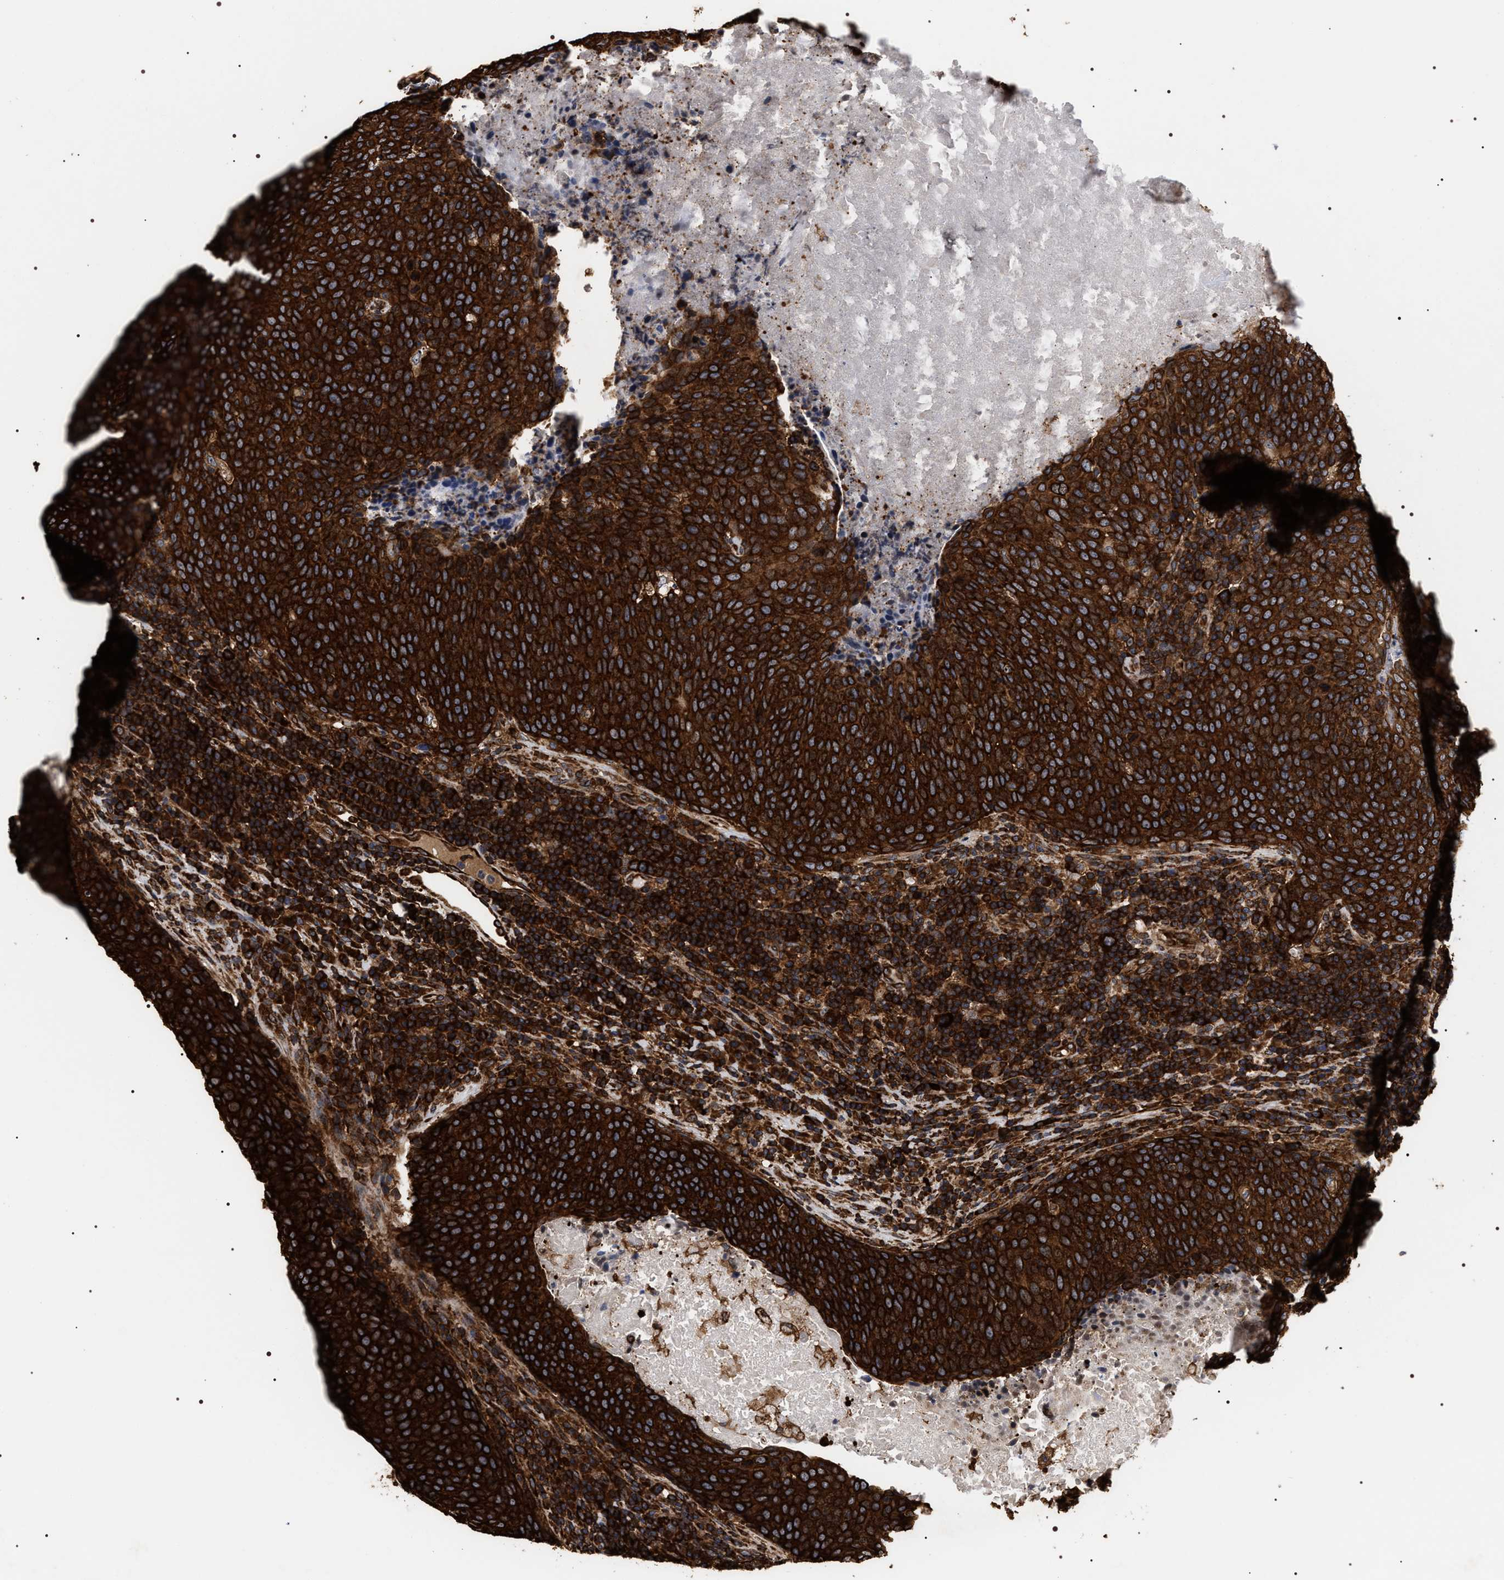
{"staining": {"intensity": "strong", "quantity": ">75%", "location": "cytoplasmic/membranous"}, "tissue": "head and neck cancer", "cell_type": "Tumor cells", "image_type": "cancer", "snomed": [{"axis": "morphology", "description": "Squamous cell carcinoma, NOS"}, {"axis": "morphology", "description": "Squamous cell carcinoma, metastatic, NOS"}, {"axis": "topography", "description": "Lymph node"}, {"axis": "topography", "description": "Head-Neck"}], "caption": "Tumor cells demonstrate strong cytoplasmic/membranous positivity in about >75% of cells in head and neck cancer.", "gene": "SERBP1", "patient": {"sex": "male", "age": 62}}